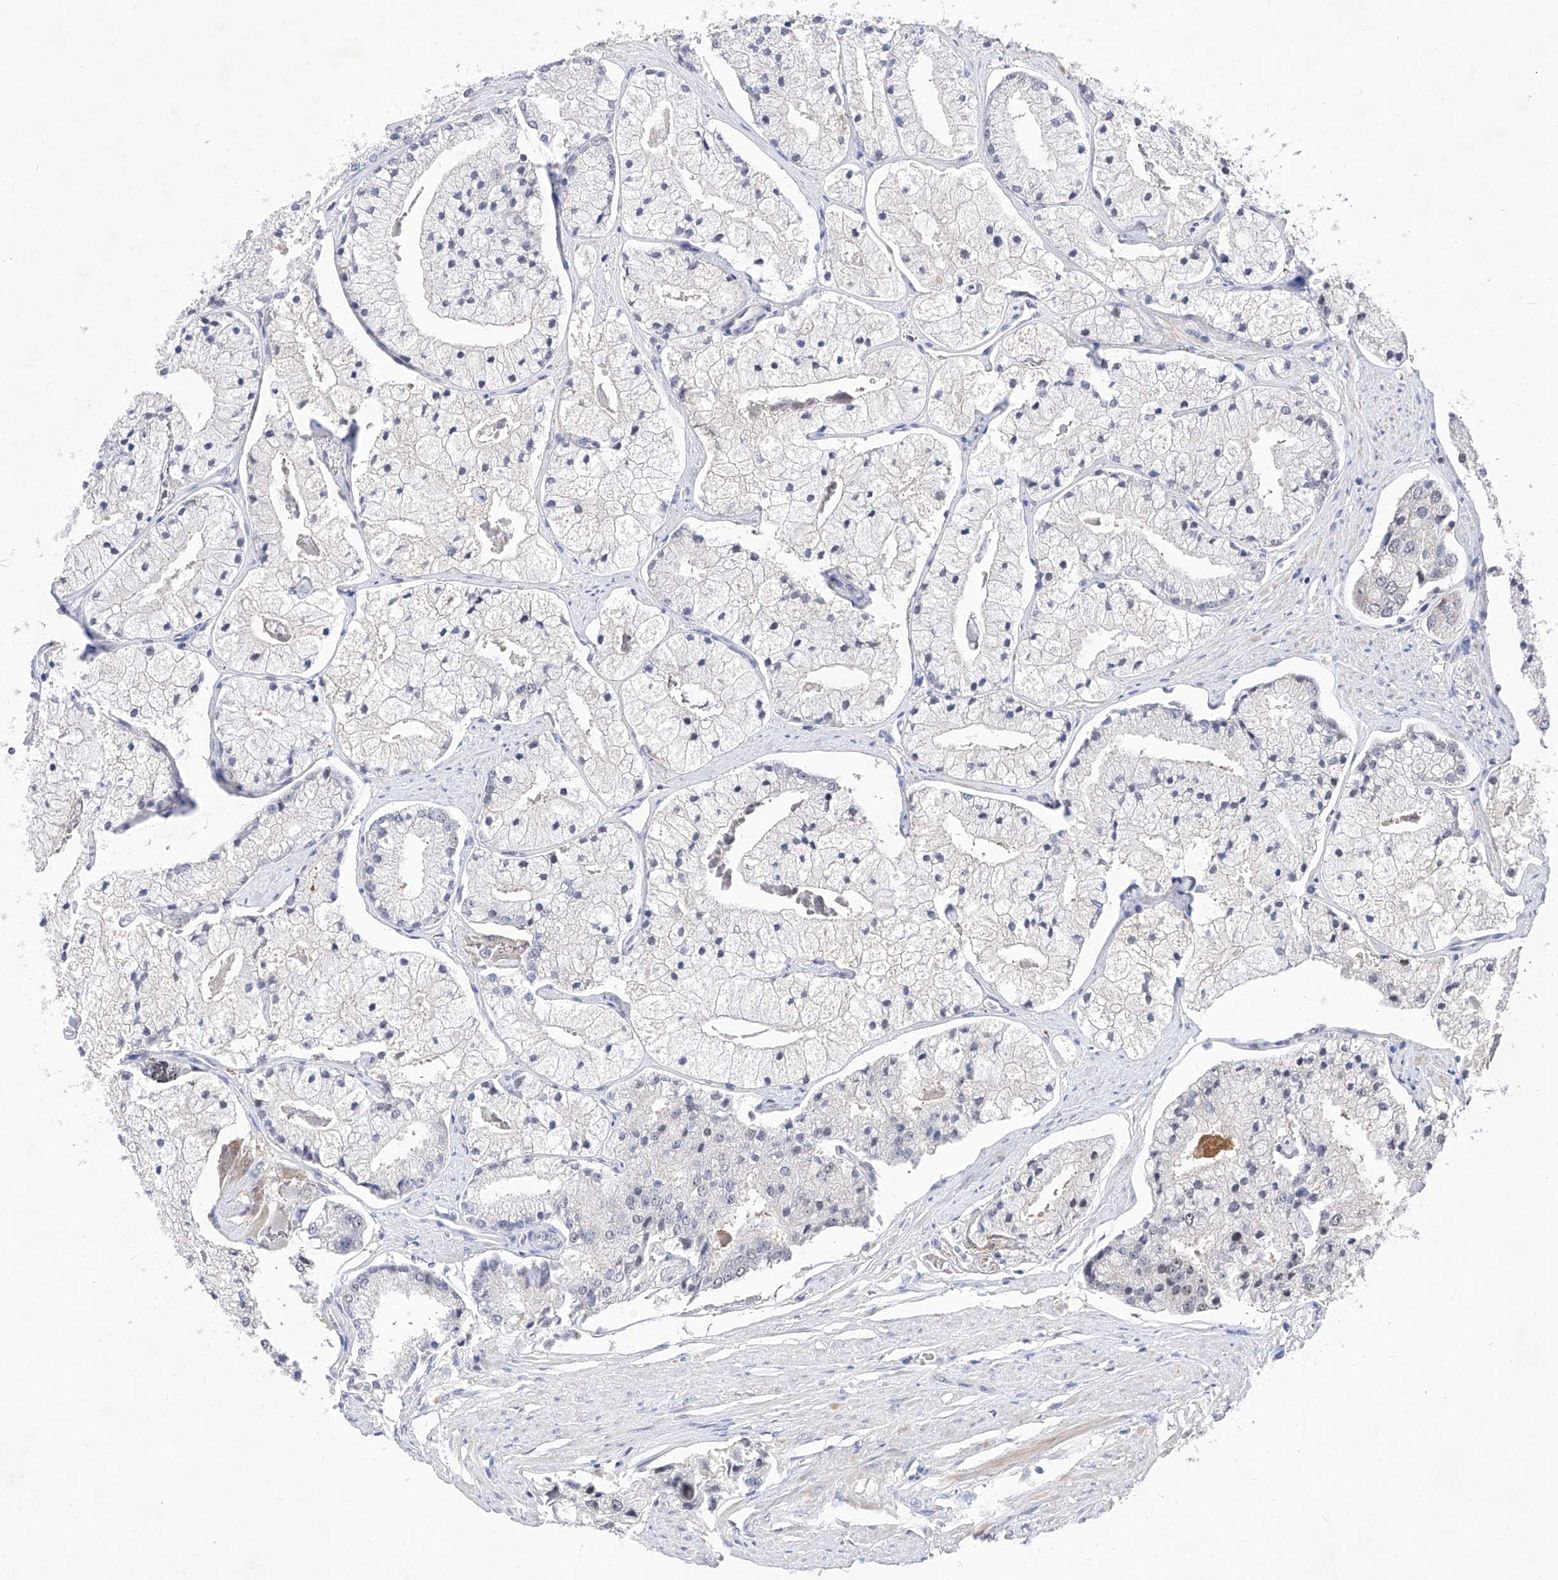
{"staining": {"intensity": "negative", "quantity": "none", "location": "none"}, "tissue": "prostate cancer", "cell_type": "Tumor cells", "image_type": "cancer", "snomed": [{"axis": "morphology", "description": "Adenocarcinoma, High grade"}, {"axis": "topography", "description": "Prostate"}], "caption": "This is an IHC photomicrograph of human prostate cancer. There is no expression in tumor cells.", "gene": "LGR4", "patient": {"sex": "male", "age": 50}}